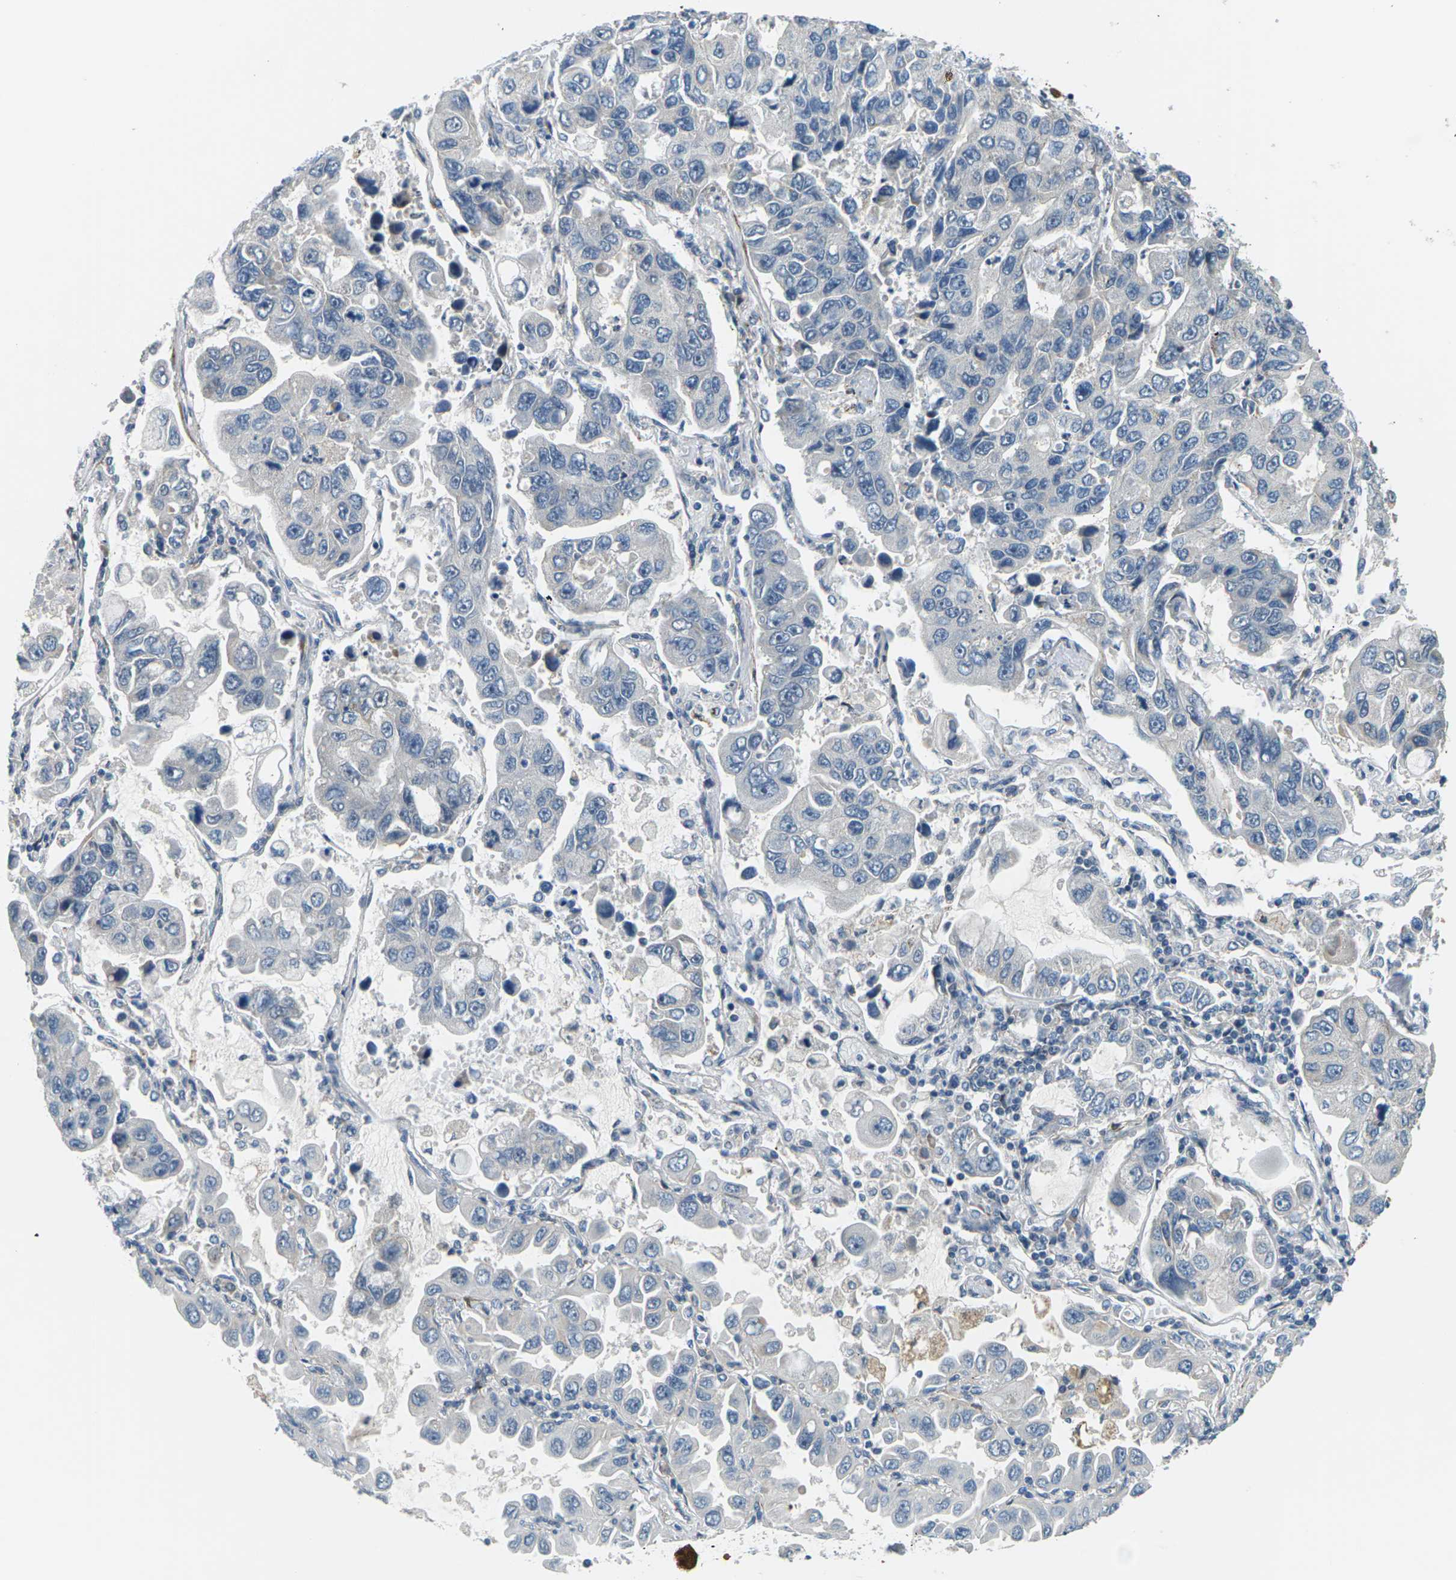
{"staining": {"intensity": "negative", "quantity": "none", "location": "none"}, "tissue": "lung cancer", "cell_type": "Tumor cells", "image_type": "cancer", "snomed": [{"axis": "morphology", "description": "Adenocarcinoma, NOS"}, {"axis": "topography", "description": "Lung"}], "caption": "This is an immunohistochemistry photomicrograph of adenocarcinoma (lung). There is no expression in tumor cells.", "gene": "SLC13A3", "patient": {"sex": "male", "age": 64}}